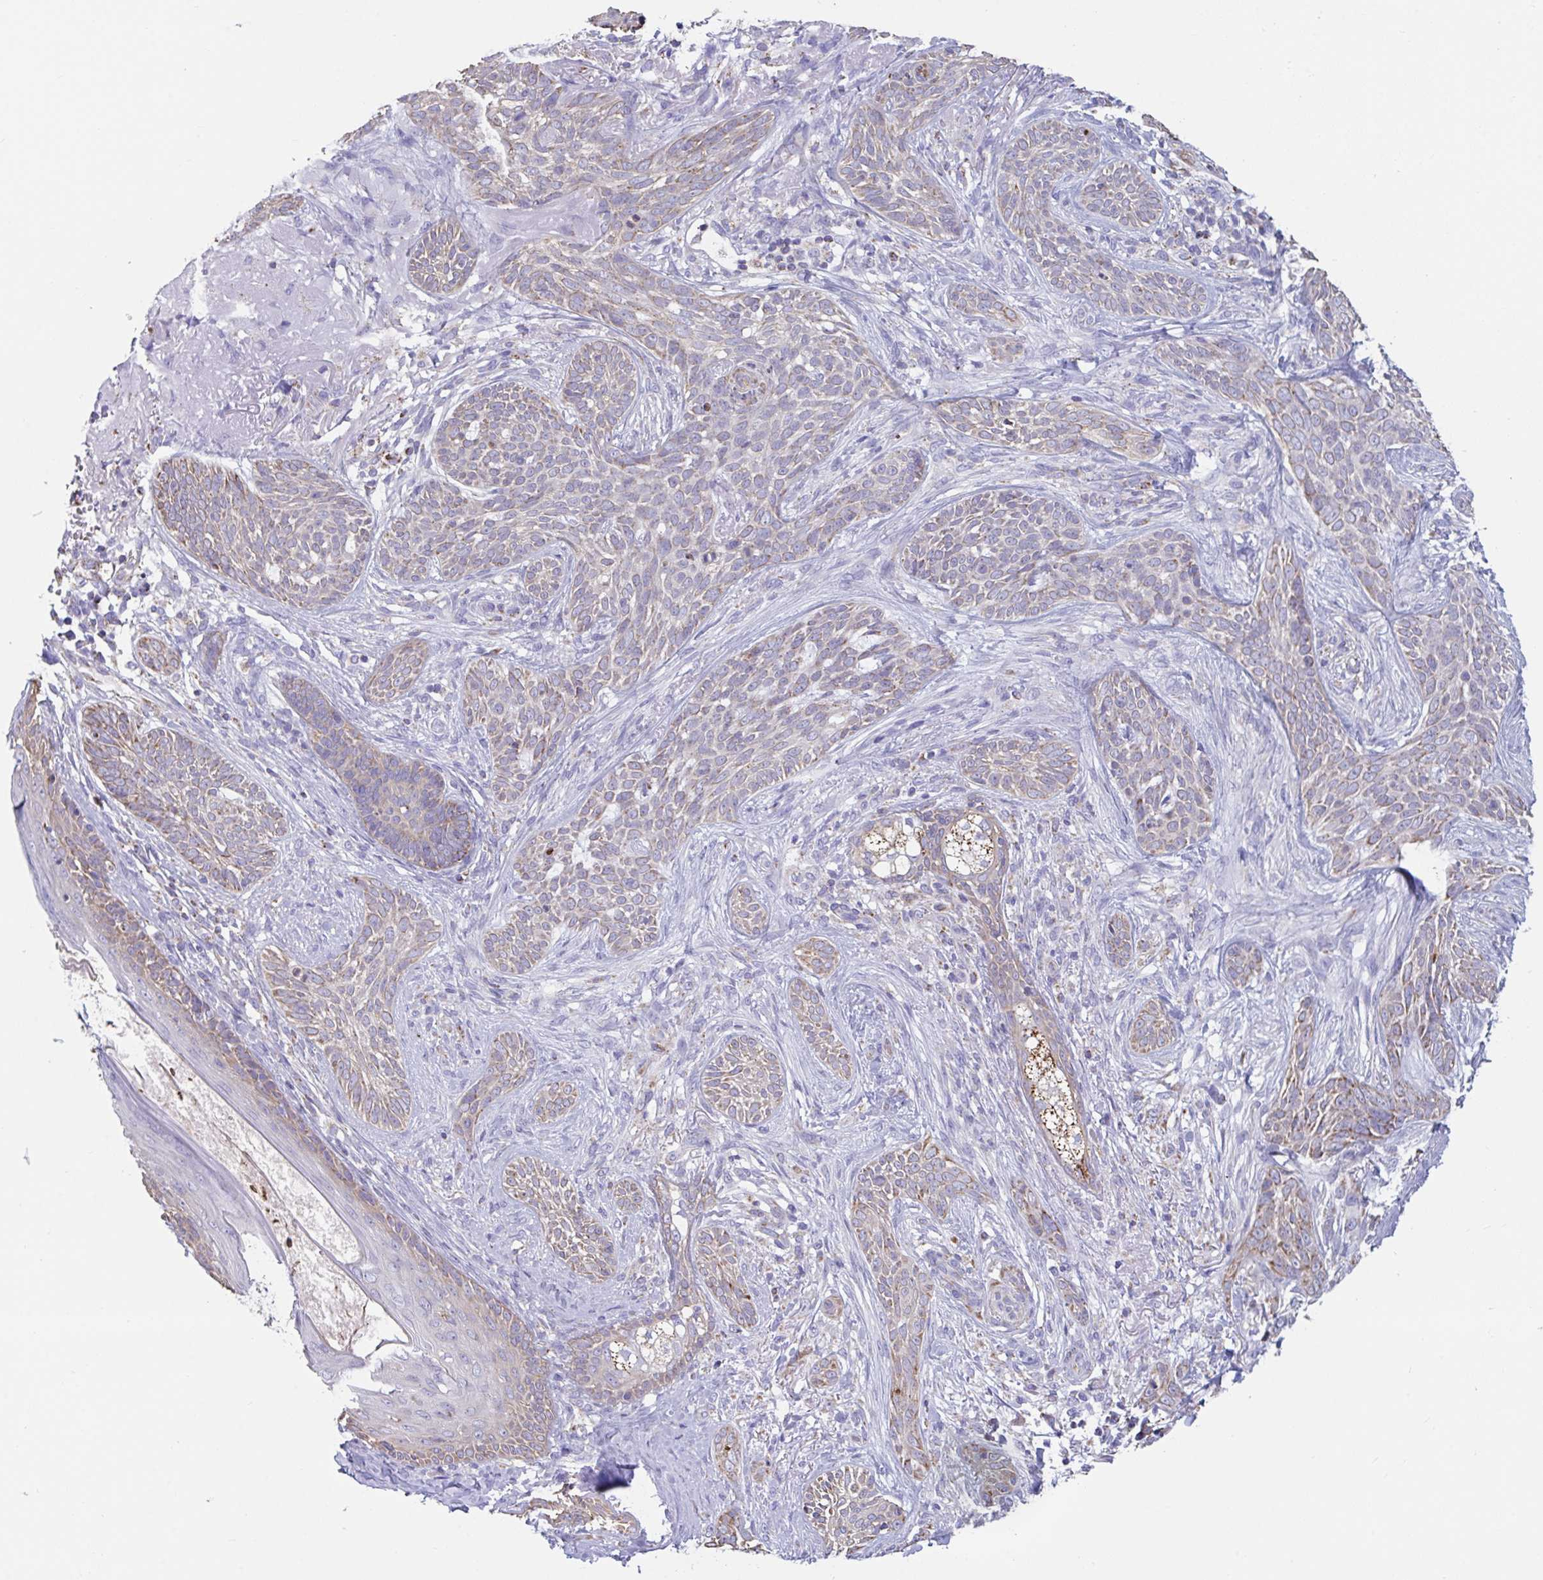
{"staining": {"intensity": "weak", "quantity": "25%-75%", "location": "cytoplasmic/membranous"}, "tissue": "skin cancer", "cell_type": "Tumor cells", "image_type": "cancer", "snomed": [{"axis": "morphology", "description": "Basal cell carcinoma"}, {"axis": "topography", "description": "Skin"}], "caption": "A high-resolution histopathology image shows immunohistochemistry staining of skin cancer (basal cell carcinoma), which displays weak cytoplasmic/membranous positivity in approximately 25%-75% of tumor cells.", "gene": "BCAT2", "patient": {"sex": "male", "age": 75}}